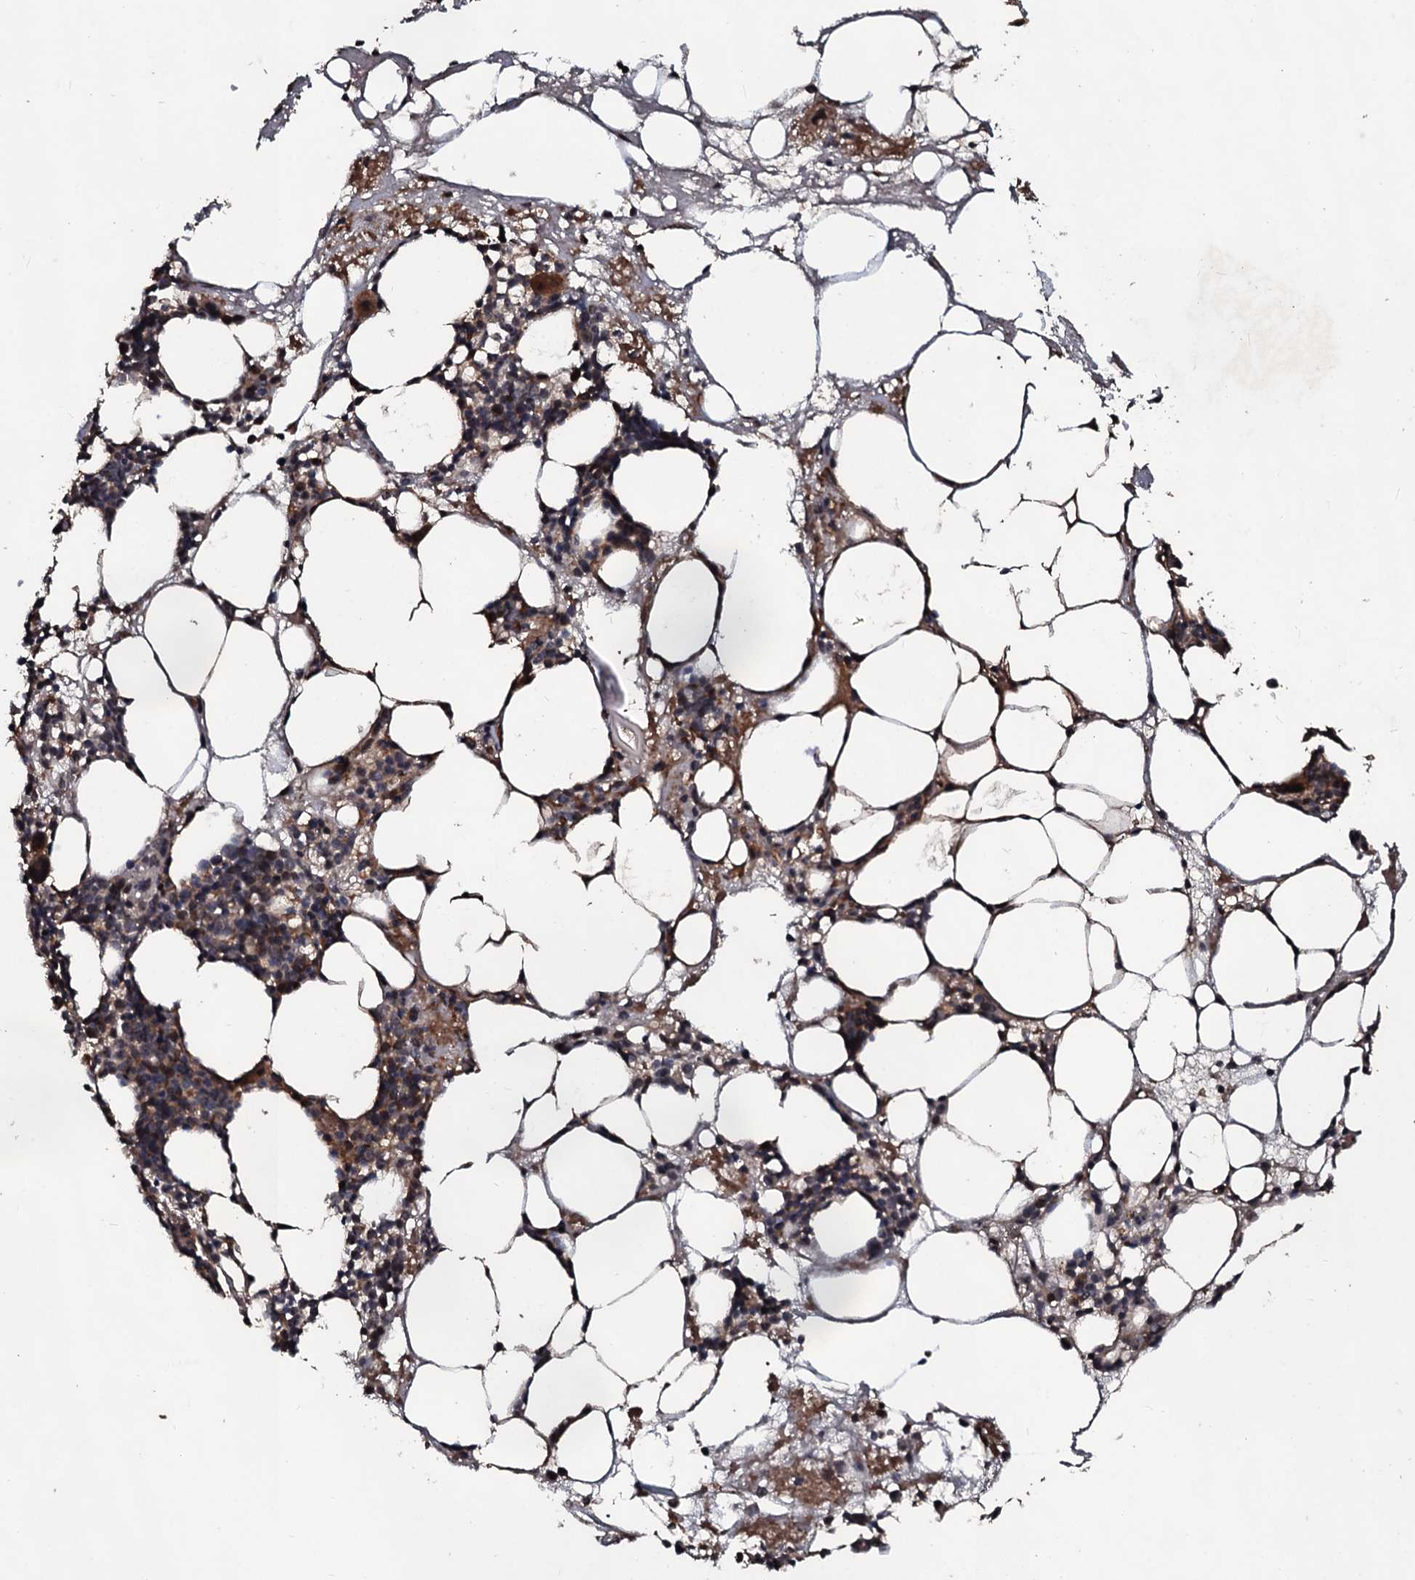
{"staining": {"intensity": "moderate", "quantity": ">75%", "location": "cytoplasmic/membranous,nuclear"}, "tissue": "bone marrow", "cell_type": "Hematopoietic cells", "image_type": "normal", "snomed": [{"axis": "morphology", "description": "Normal tissue, NOS"}, {"axis": "topography", "description": "Bone marrow"}], "caption": "Immunohistochemistry of unremarkable human bone marrow shows medium levels of moderate cytoplasmic/membranous,nuclear expression in approximately >75% of hematopoietic cells. (DAB (3,3'-diaminobenzidine) = brown stain, brightfield microscopy at high magnification).", "gene": "SUPT7L", "patient": {"sex": "male", "age": 80}}